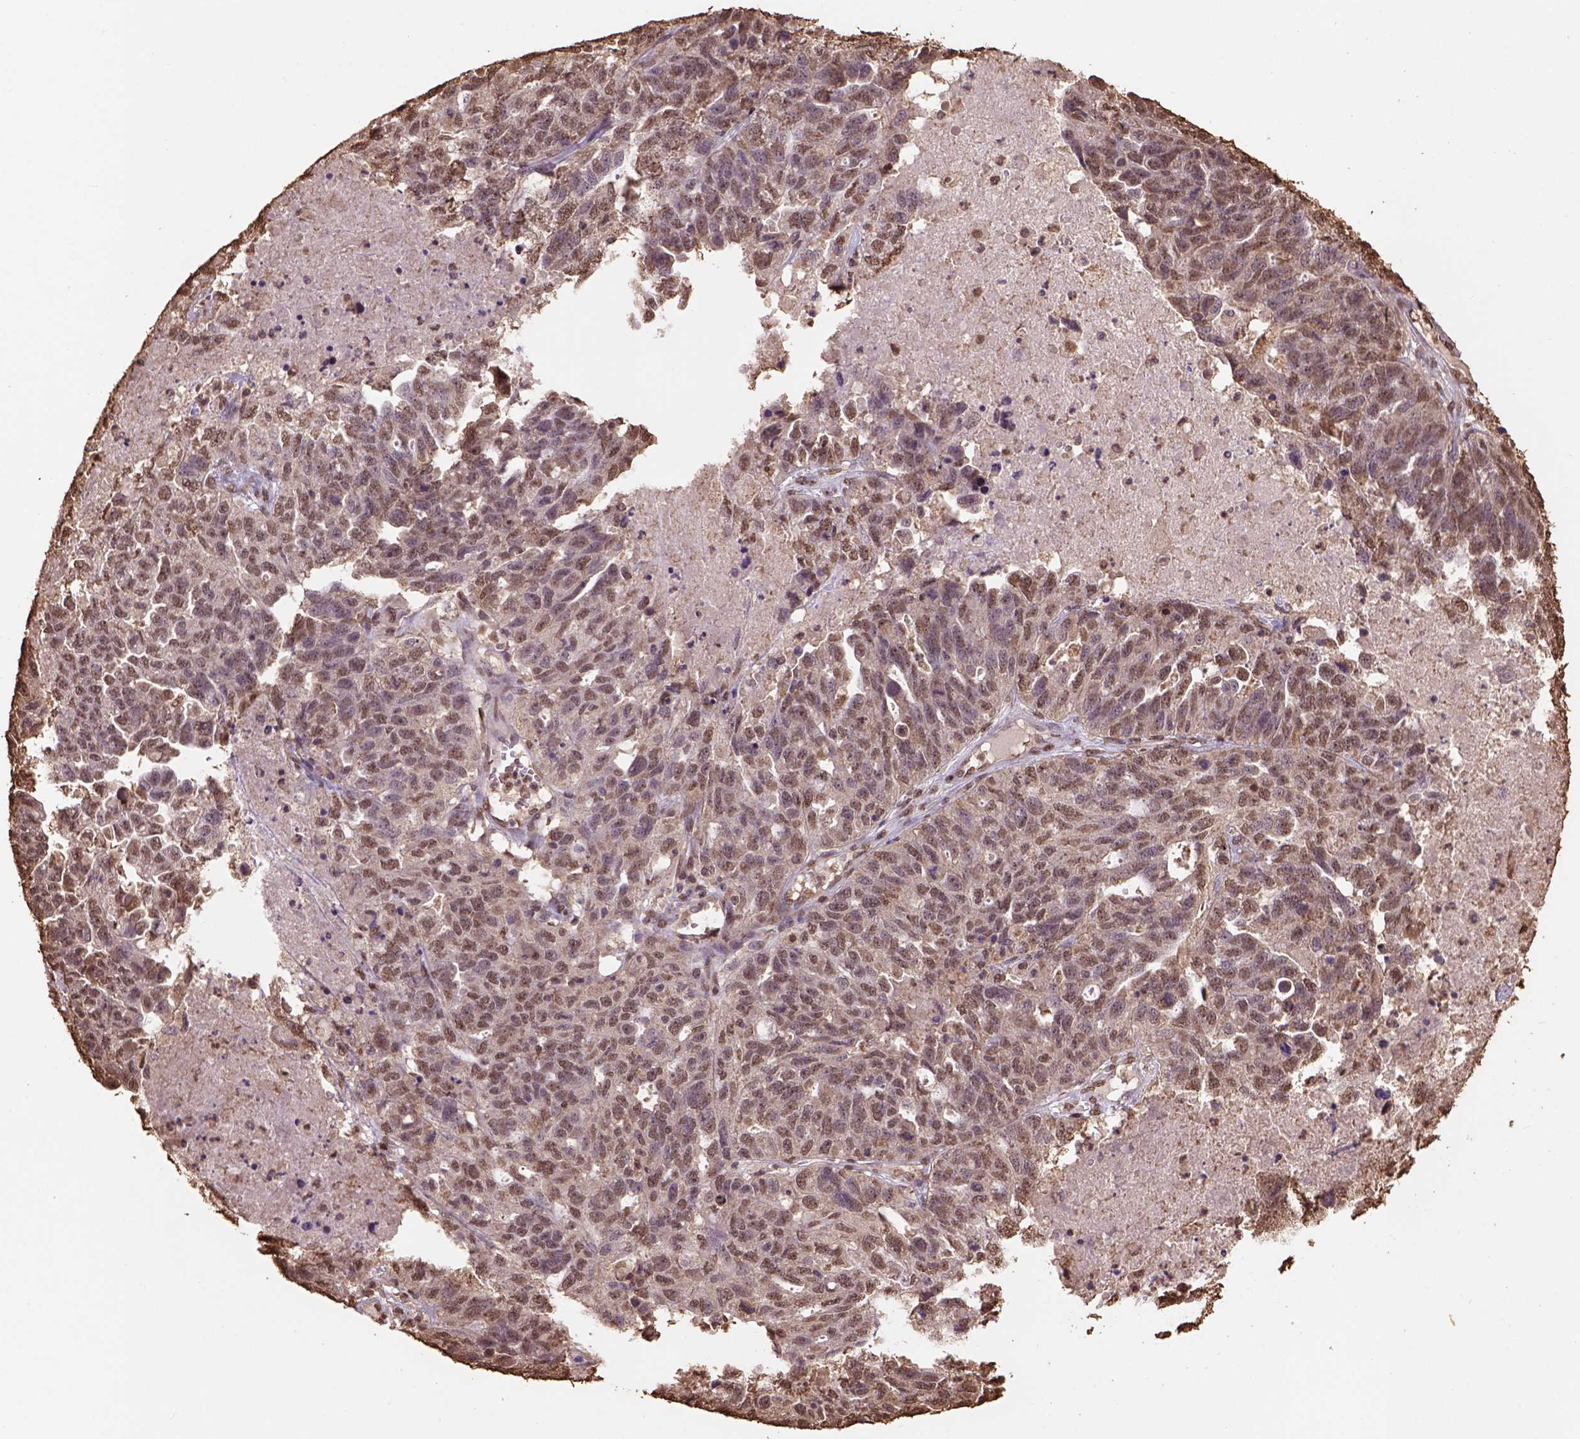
{"staining": {"intensity": "moderate", "quantity": ">75%", "location": "cytoplasmic/membranous"}, "tissue": "ovarian cancer", "cell_type": "Tumor cells", "image_type": "cancer", "snomed": [{"axis": "morphology", "description": "Cystadenocarcinoma, serous, NOS"}, {"axis": "topography", "description": "Ovary"}], "caption": "Ovarian serous cystadenocarcinoma tissue displays moderate cytoplasmic/membranous expression in about >75% of tumor cells", "gene": "CSTF2T", "patient": {"sex": "female", "age": 71}}